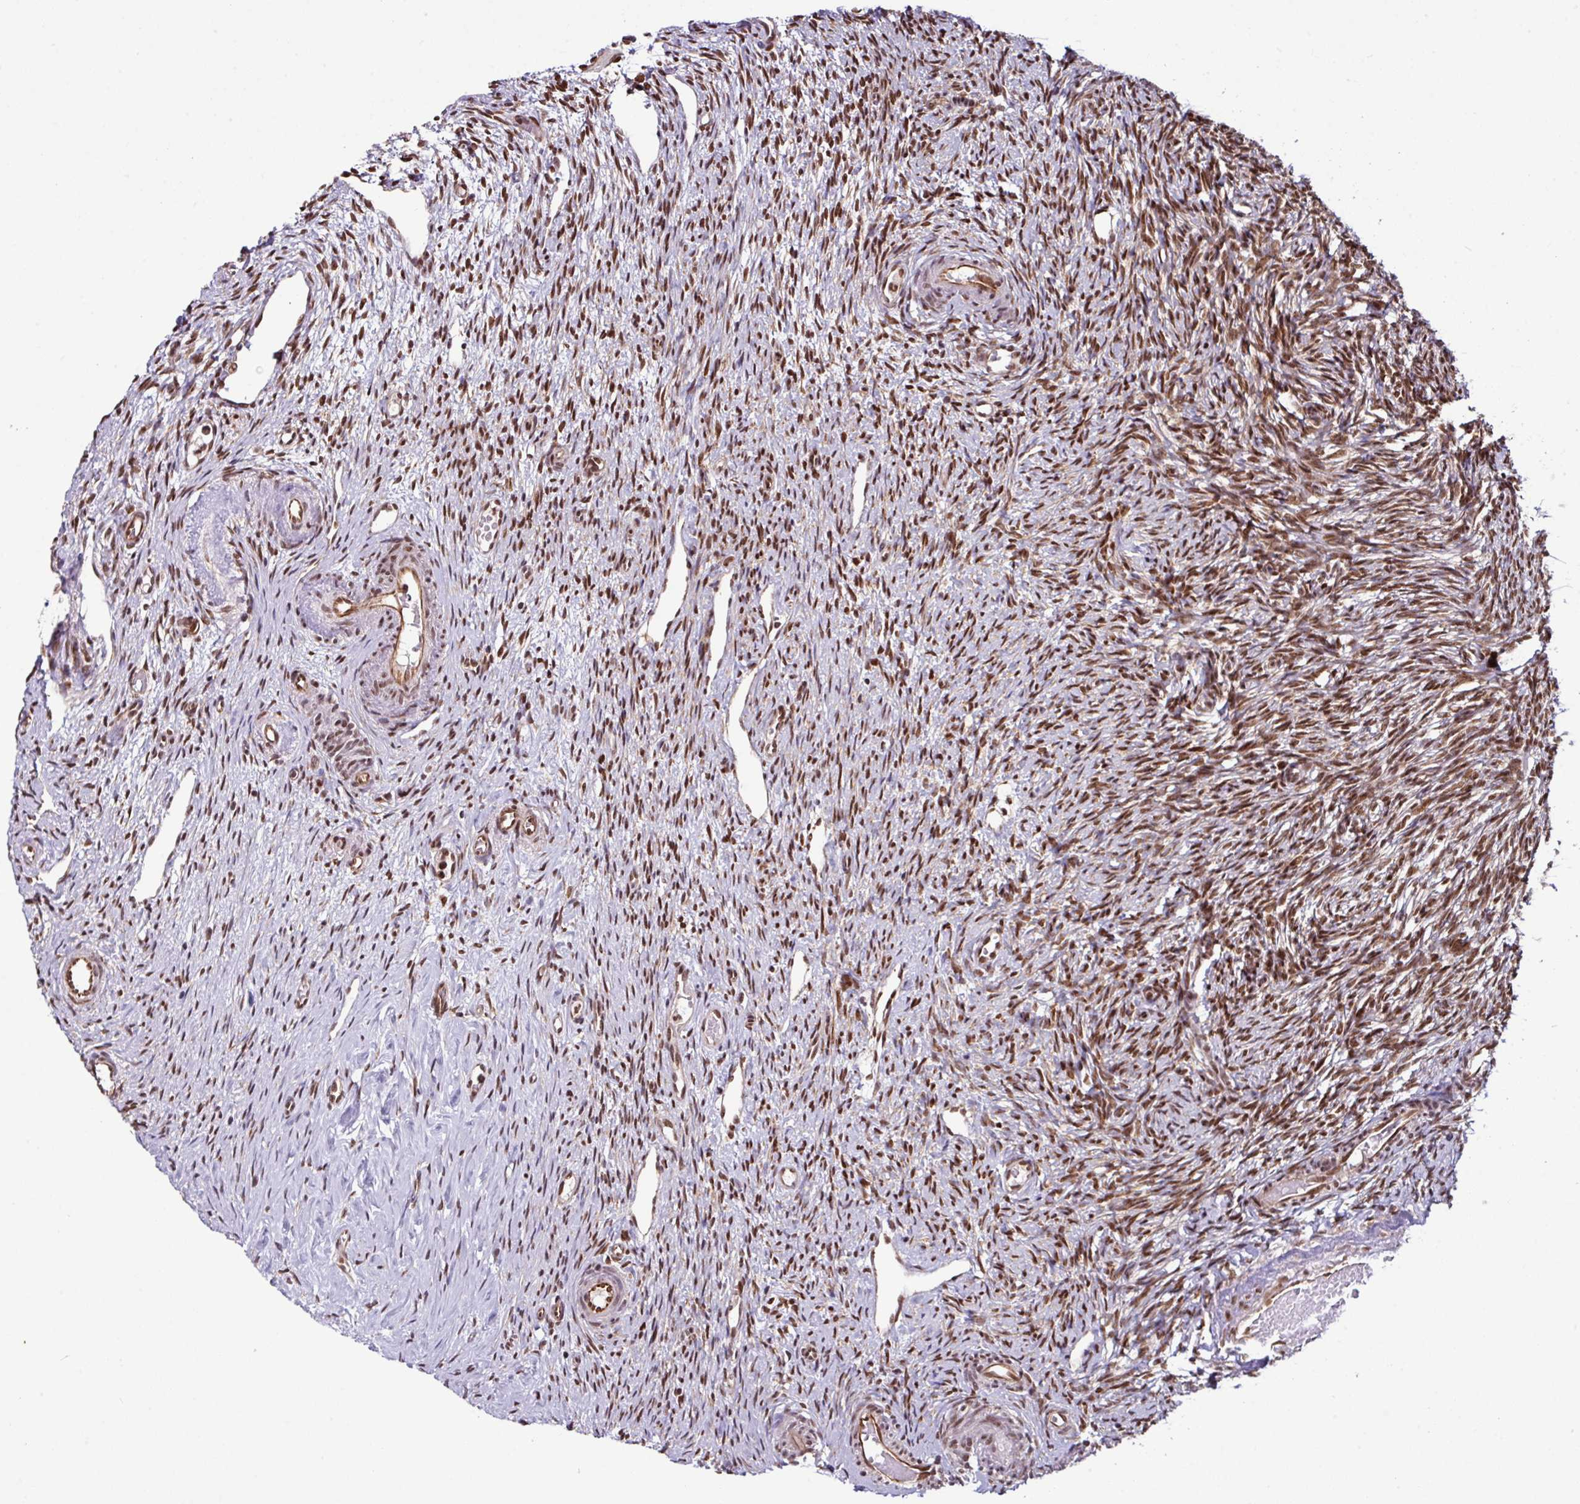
{"staining": {"intensity": "moderate", "quantity": ">75%", "location": "nuclear"}, "tissue": "ovary", "cell_type": "Ovarian stroma cells", "image_type": "normal", "snomed": [{"axis": "morphology", "description": "Normal tissue, NOS"}, {"axis": "topography", "description": "Ovary"}], "caption": "The histopathology image demonstrates immunohistochemical staining of unremarkable ovary. There is moderate nuclear staining is seen in about >75% of ovarian stroma cells.", "gene": "MORF4L2", "patient": {"sex": "female", "age": 51}}